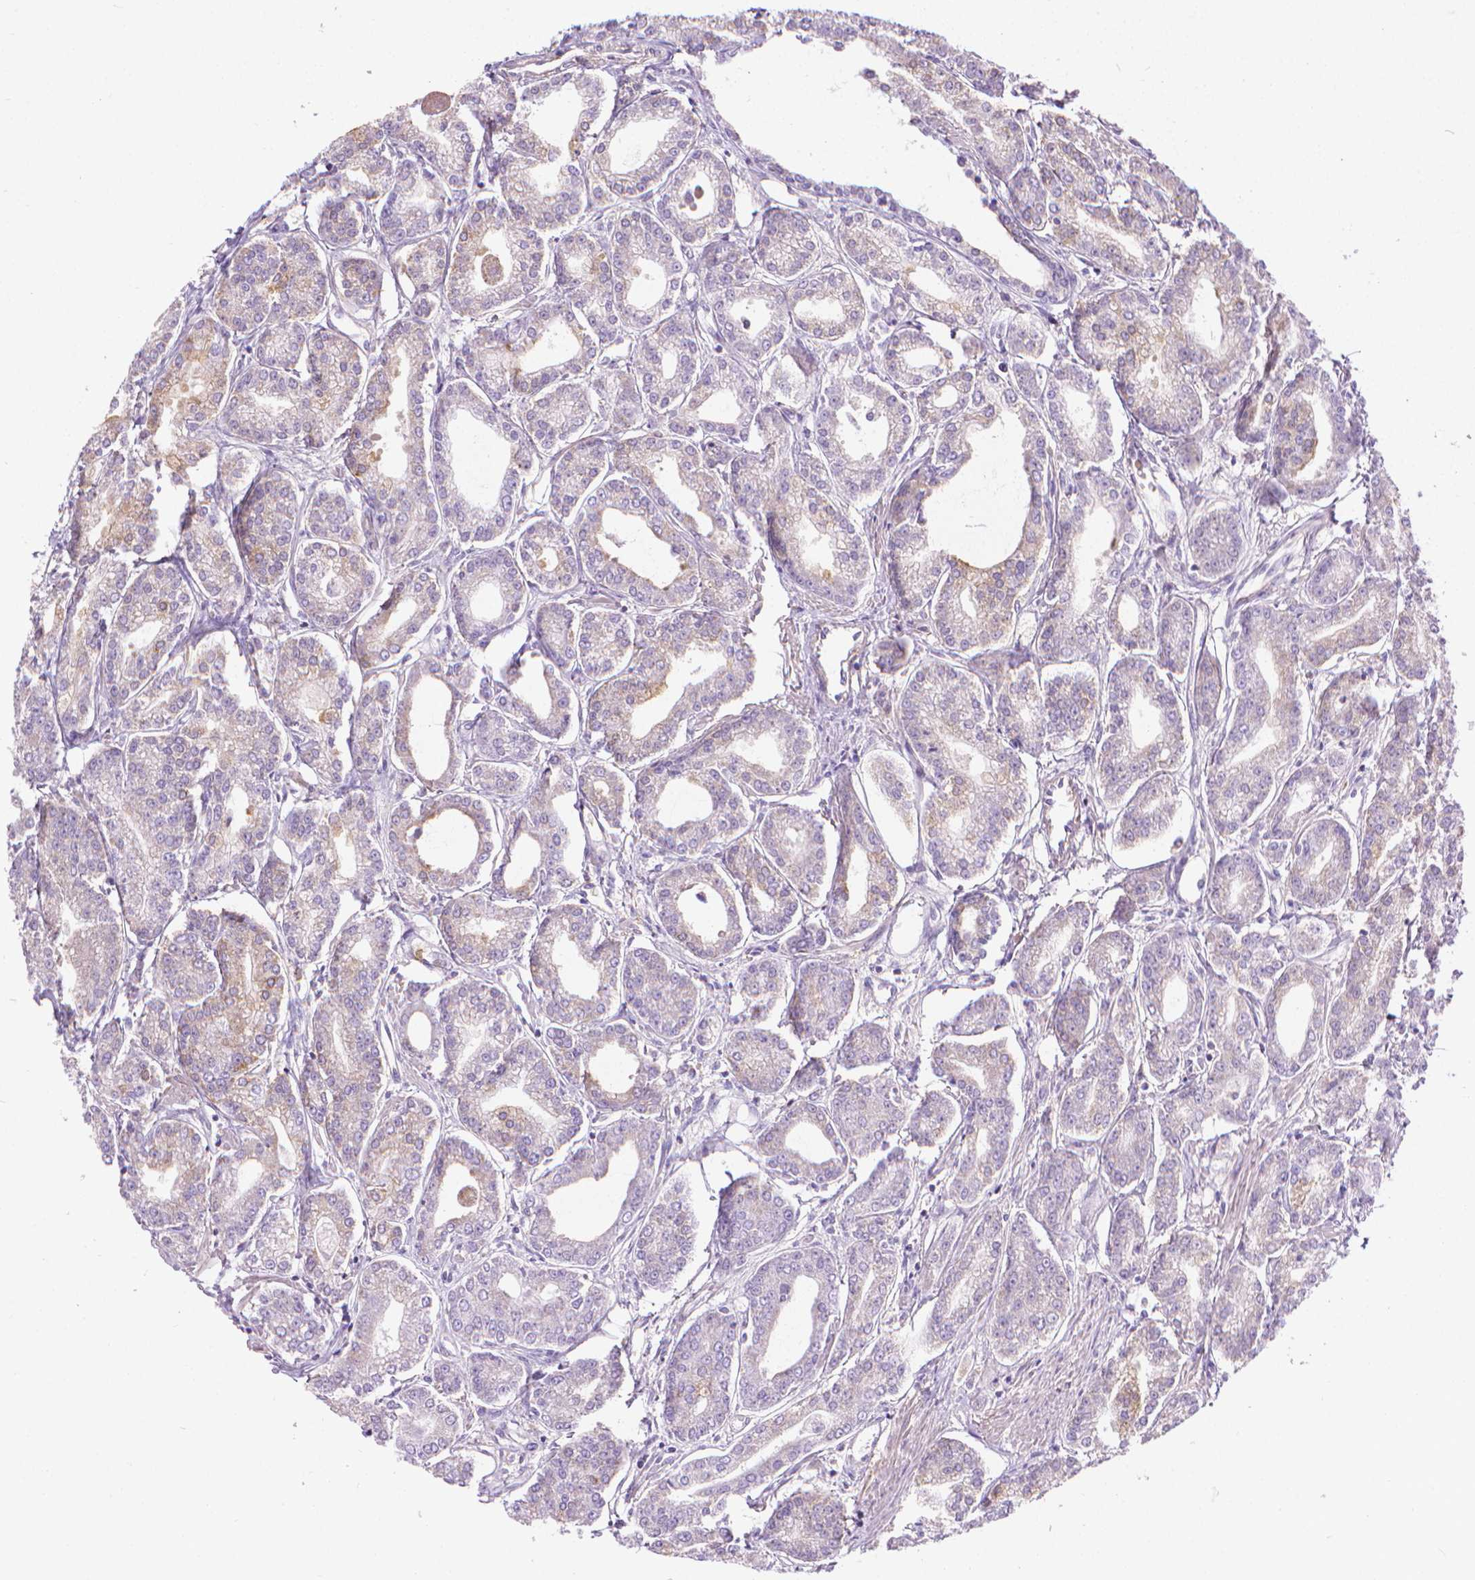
{"staining": {"intensity": "weak", "quantity": "<25%", "location": "cytoplasmic/membranous"}, "tissue": "prostate cancer", "cell_type": "Tumor cells", "image_type": "cancer", "snomed": [{"axis": "morphology", "description": "Adenocarcinoma, NOS"}, {"axis": "topography", "description": "Prostate"}], "caption": "Immunohistochemistry of human prostate cancer (adenocarcinoma) reveals no positivity in tumor cells. (Stains: DAB (3,3'-diaminobenzidine) IHC with hematoxylin counter stain, Microscopy: brightfield microscopy at high magnification).", "gene": "SPAG6", "patient": {"sex": "male", "age": 71}}